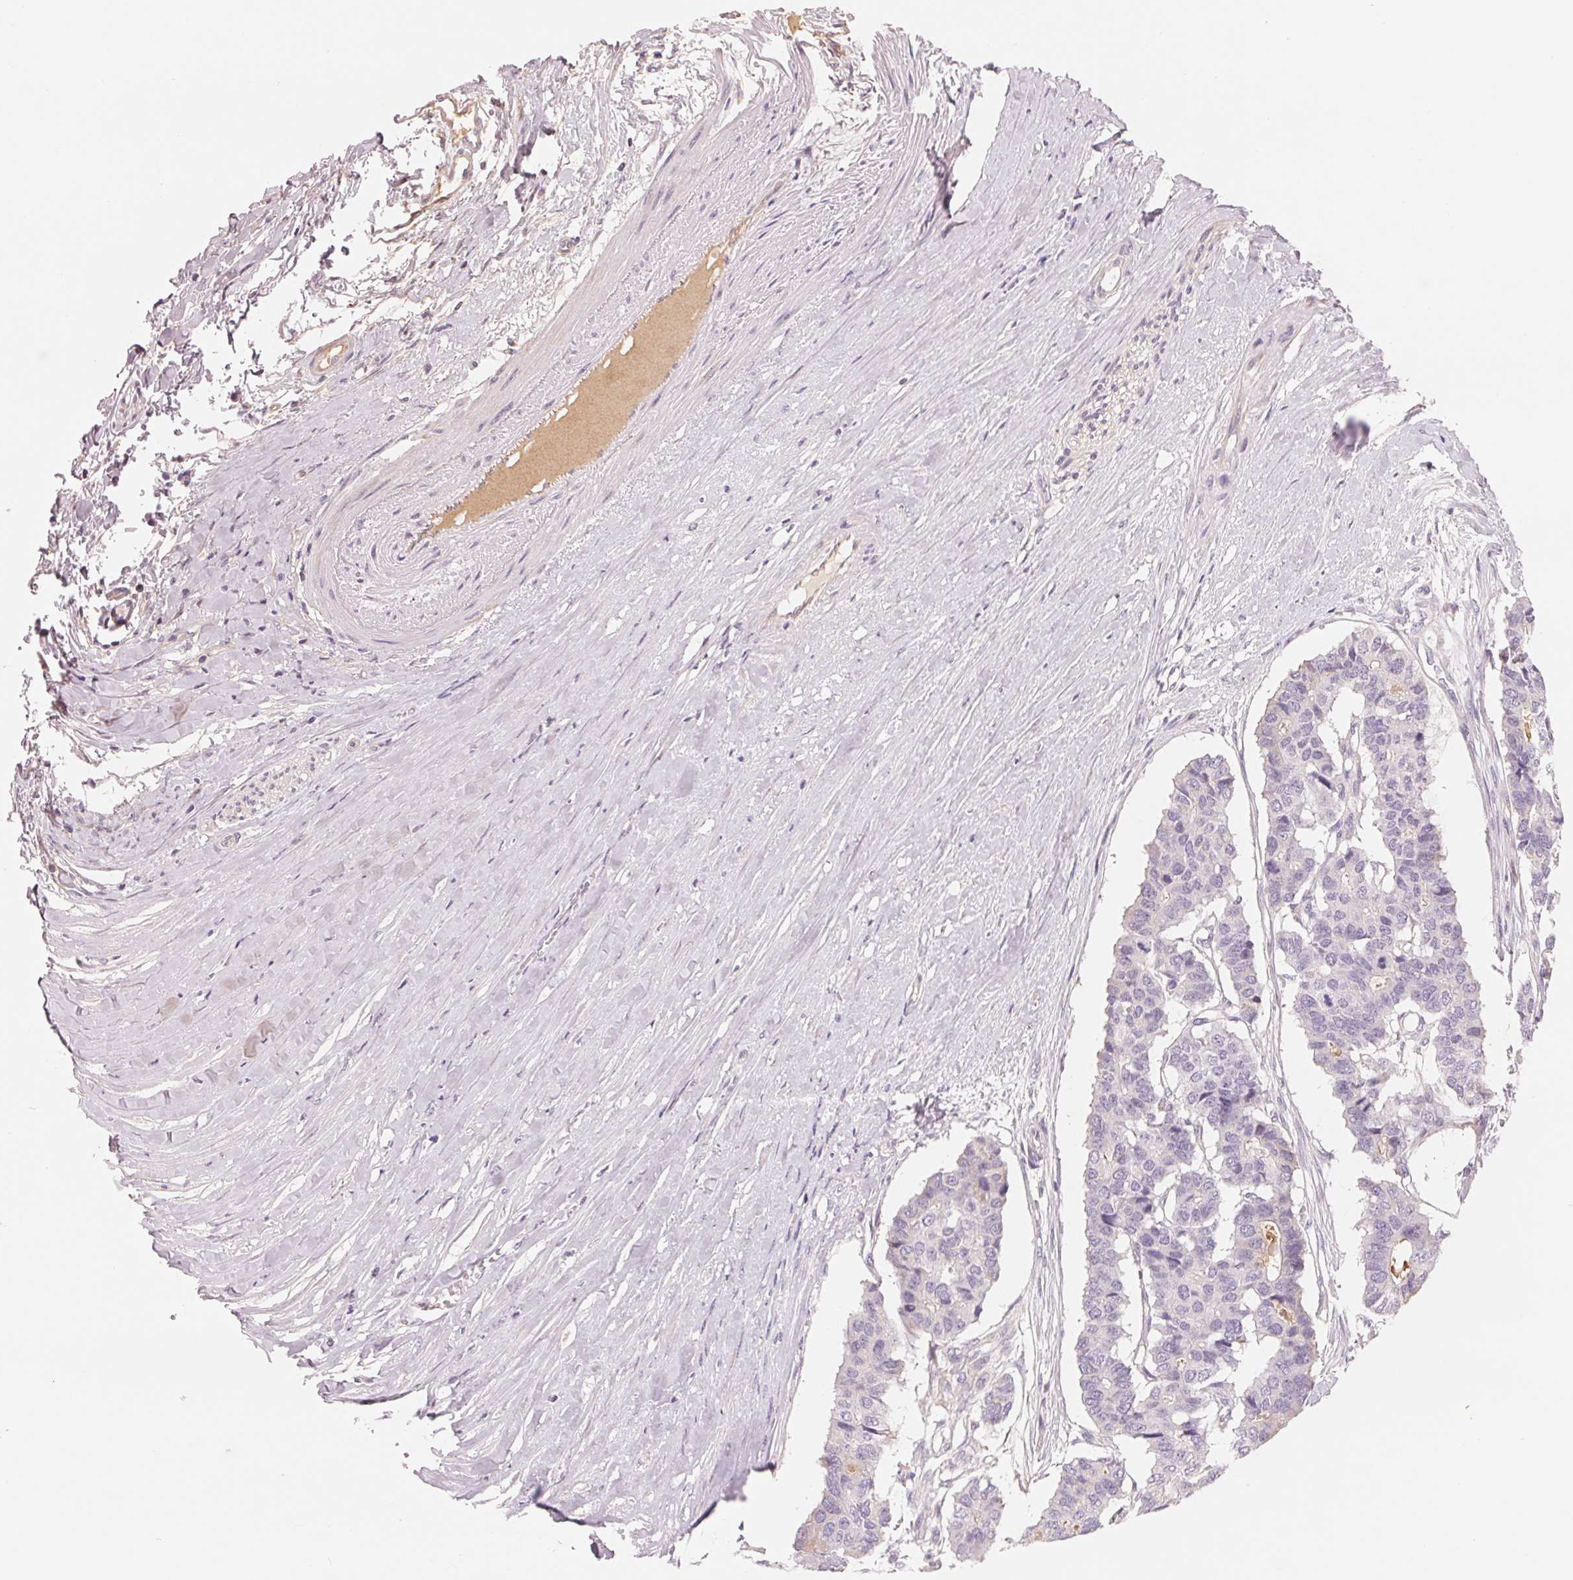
{"staining": {"intensity": "negative", "quantity": "none", "location": "none"}, "tissue": "pancreatic cancer", "cell_type": "Tumor cells", "image_type": "cancer", "snomed": [{"axis": "morphology", "description": "Adenocarcinoma, NOS"}, {"axis": "topography", "description": "Pancreas"}], "caption": "Immunohistochemistry (IHC) histopathology image of human adenocarcinoma (pancreatic) stained for a protein (brown), which reveals no staining in tumor cells. (Brightfield microscopy of DAB immunohistochemistry (IHC) at high magnification).", "gene": "CFHR2", "patient": {"sex": "male", "age": 50}}